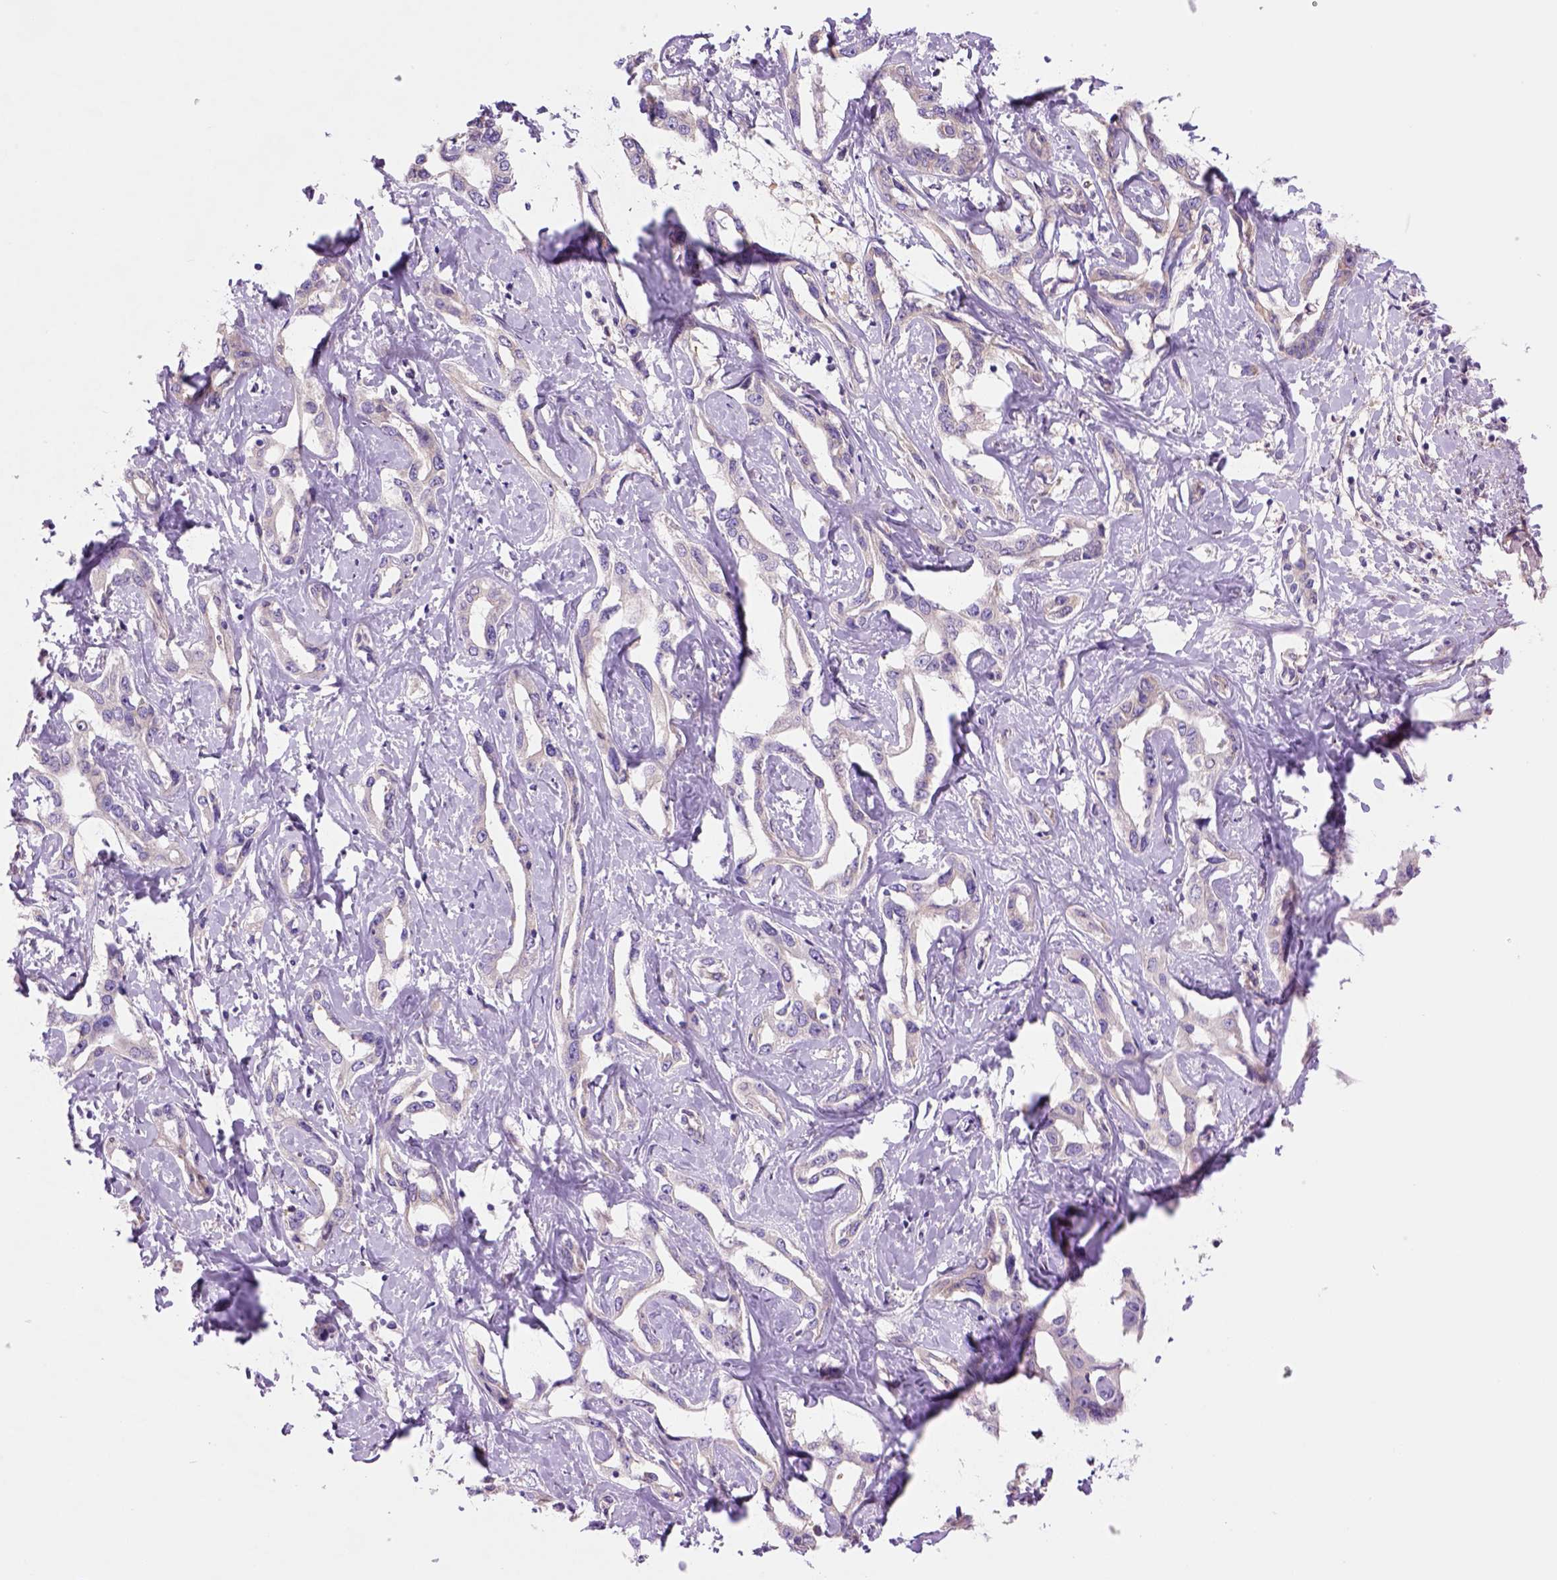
{"staining": {"intensity": "negative", "quantity": "none", "location": "none"}, "tissue": "liver cancer", "cell_type": "Tumor cells", "image_type": "cancer", "snomed": [{"axis": "morphology", "description": "Cholangiocarcinoma"}, {"axis": "topography", "description": "Liver"}], "caption": "An immunohistochemistry (IHC) image of cholangiocarcinoma (liver) is shown. There is no staining in tumor cells of cholangiocarcinoma (liver).", "gene": "PIAS3", "patient": {"sex": "male", "age": 59}}